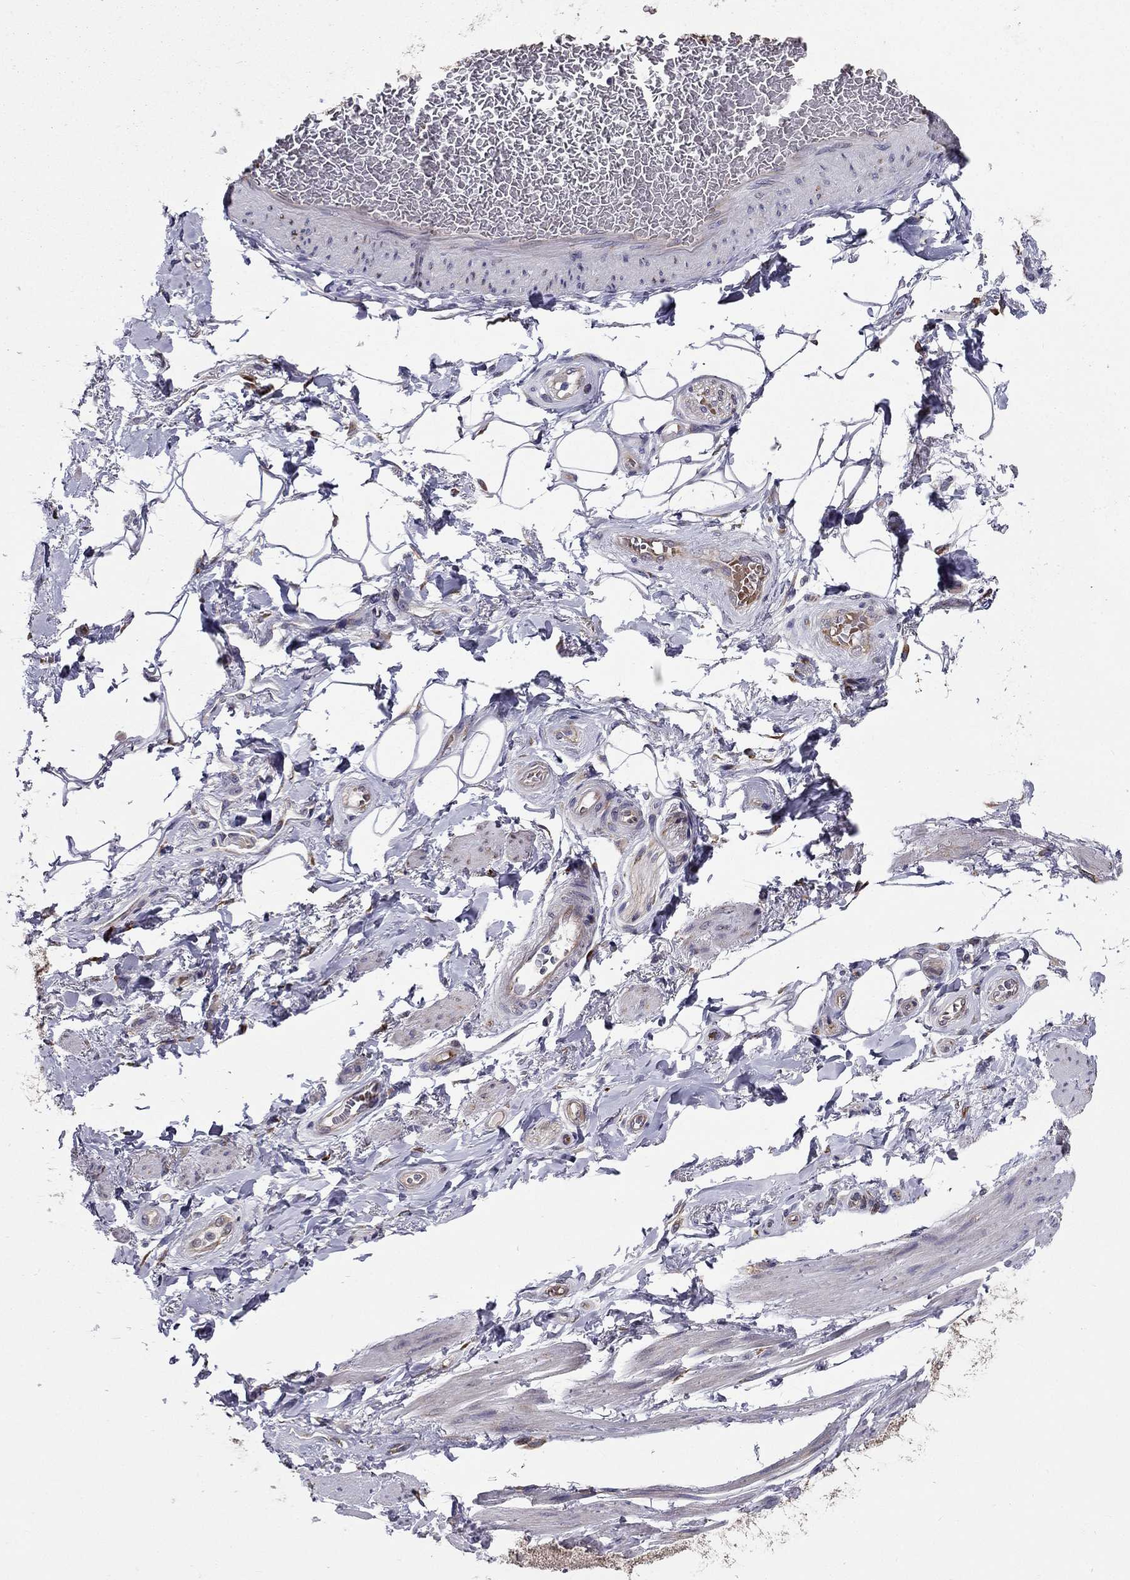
{"staining": {"intensity": "negative", "quantity": "none", "location": "none"}, "tissue": "adipose tissue", "cell_type": "Adipocytes", "image_type": "normal", "snomed": [{"axis": "morphology", "description": "Normal tissue, NOS"}, {"axis": "topography", "description": "Skeletal muscle"}, {"axis": "topography", "description": "Anal"}, {"axis": "topography", "description": "Peripheral nerve tissue"}], "caption": "A histopathology image of human adipose tissue is negative for staining in adipocytes. (DAB (3,3'-diaminobenzidine) immunohistochemistry (IHC) visualized using brightfield microscopy, high magnification).", "gene": "ARHGEF28", "patient": {"sex": "male", "age": 53}}